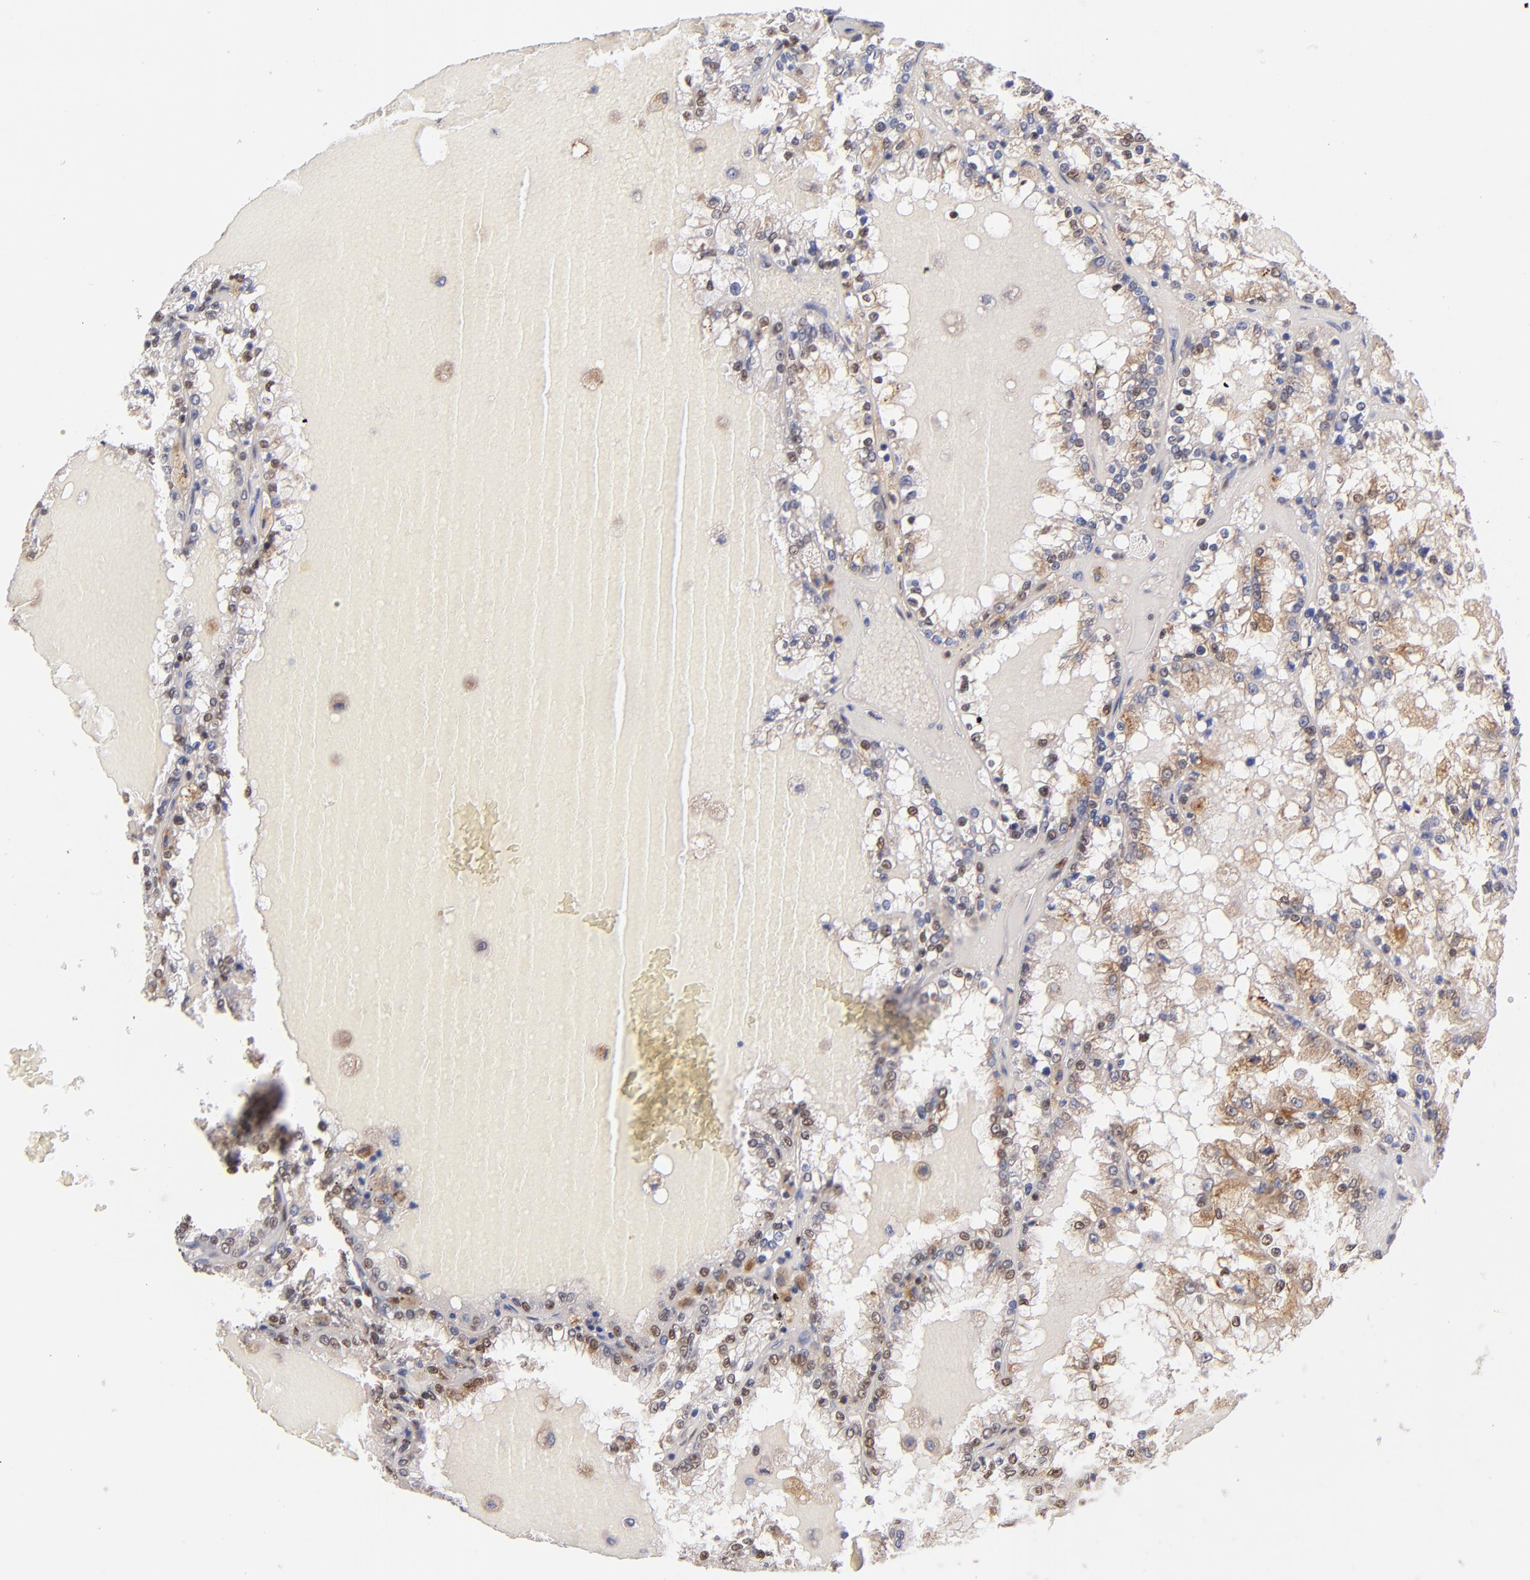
{"staining": {"intensity": "weak", "quantity": "<25%", "location": "cytoplasmic/membranous,nuclear"}, "tissue": "renal cancer", "cell_type": "Tumor cells", "image_type": "cancer", "snomed": [{"axis": "morphology", "description": "Adenocarcinoma, NOS"}, {"axis": "topography", "description": "Kidney"}], "caption": "Tumor cells show no significant staining in renal cancer. Brightfield microscopy of immunohistochemistry stained with DAB (brown) and hematoxylin (blue), captured at high magnification.", "gene": "SRF", "patient": {"sex": "female", "age": 56}}